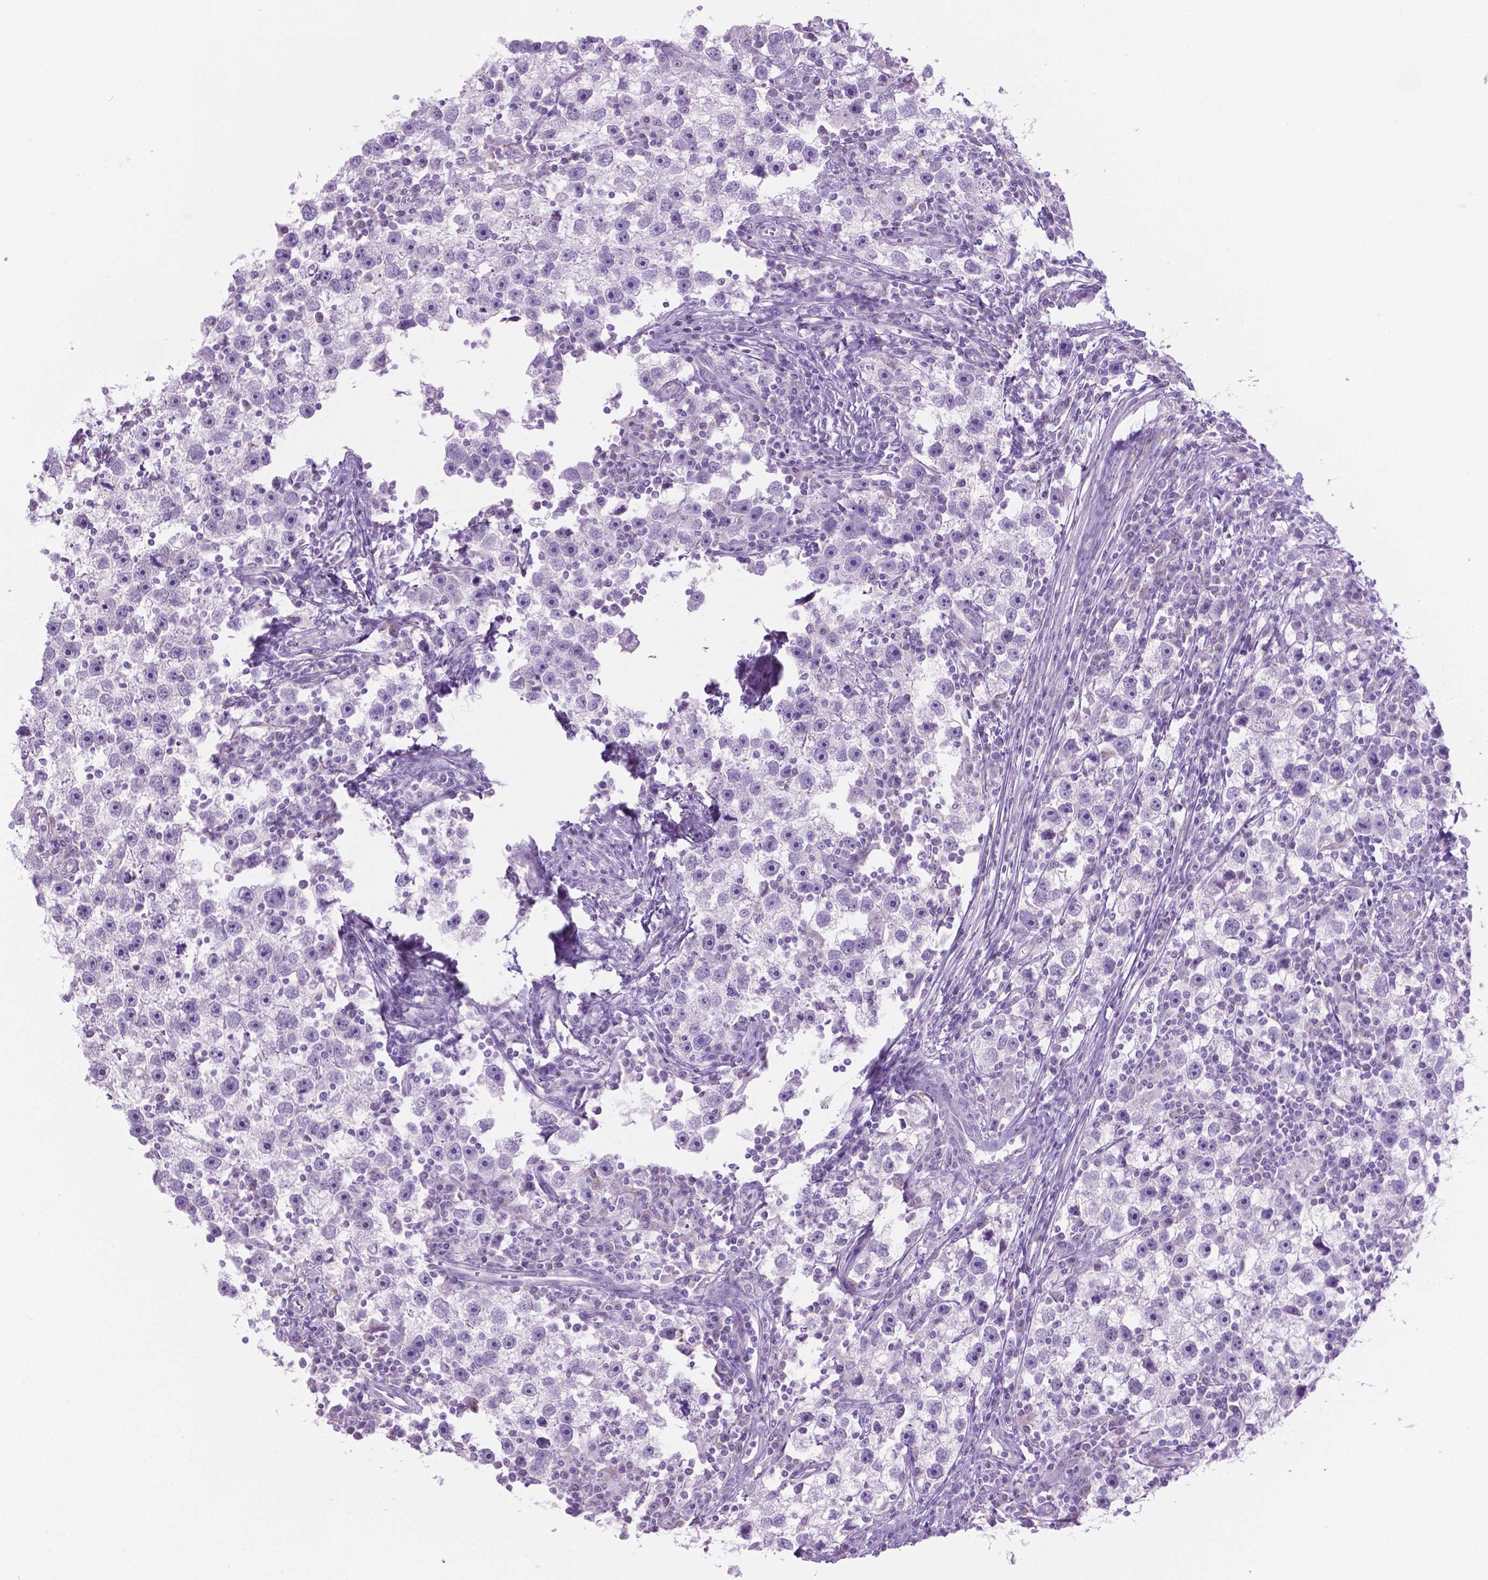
{"staining": {"intensity": "negative", "quantity": "none", "location": "none"}, "tissue": "testis cancer", "cell_type": "Tumor cells", "image_type": "cancer", "snomed": [{"axis": "morphology", "description": "Seminoma, NOS"}, {"axis": "topography", "description": "Testis"}], "caption": "Testis cancer (seminoma) was stained to show a protein in brown. There is no significant positivity in tumor cells.", "gene": "GRIN2B", "patient": {"sex": "male", "age": 30}}